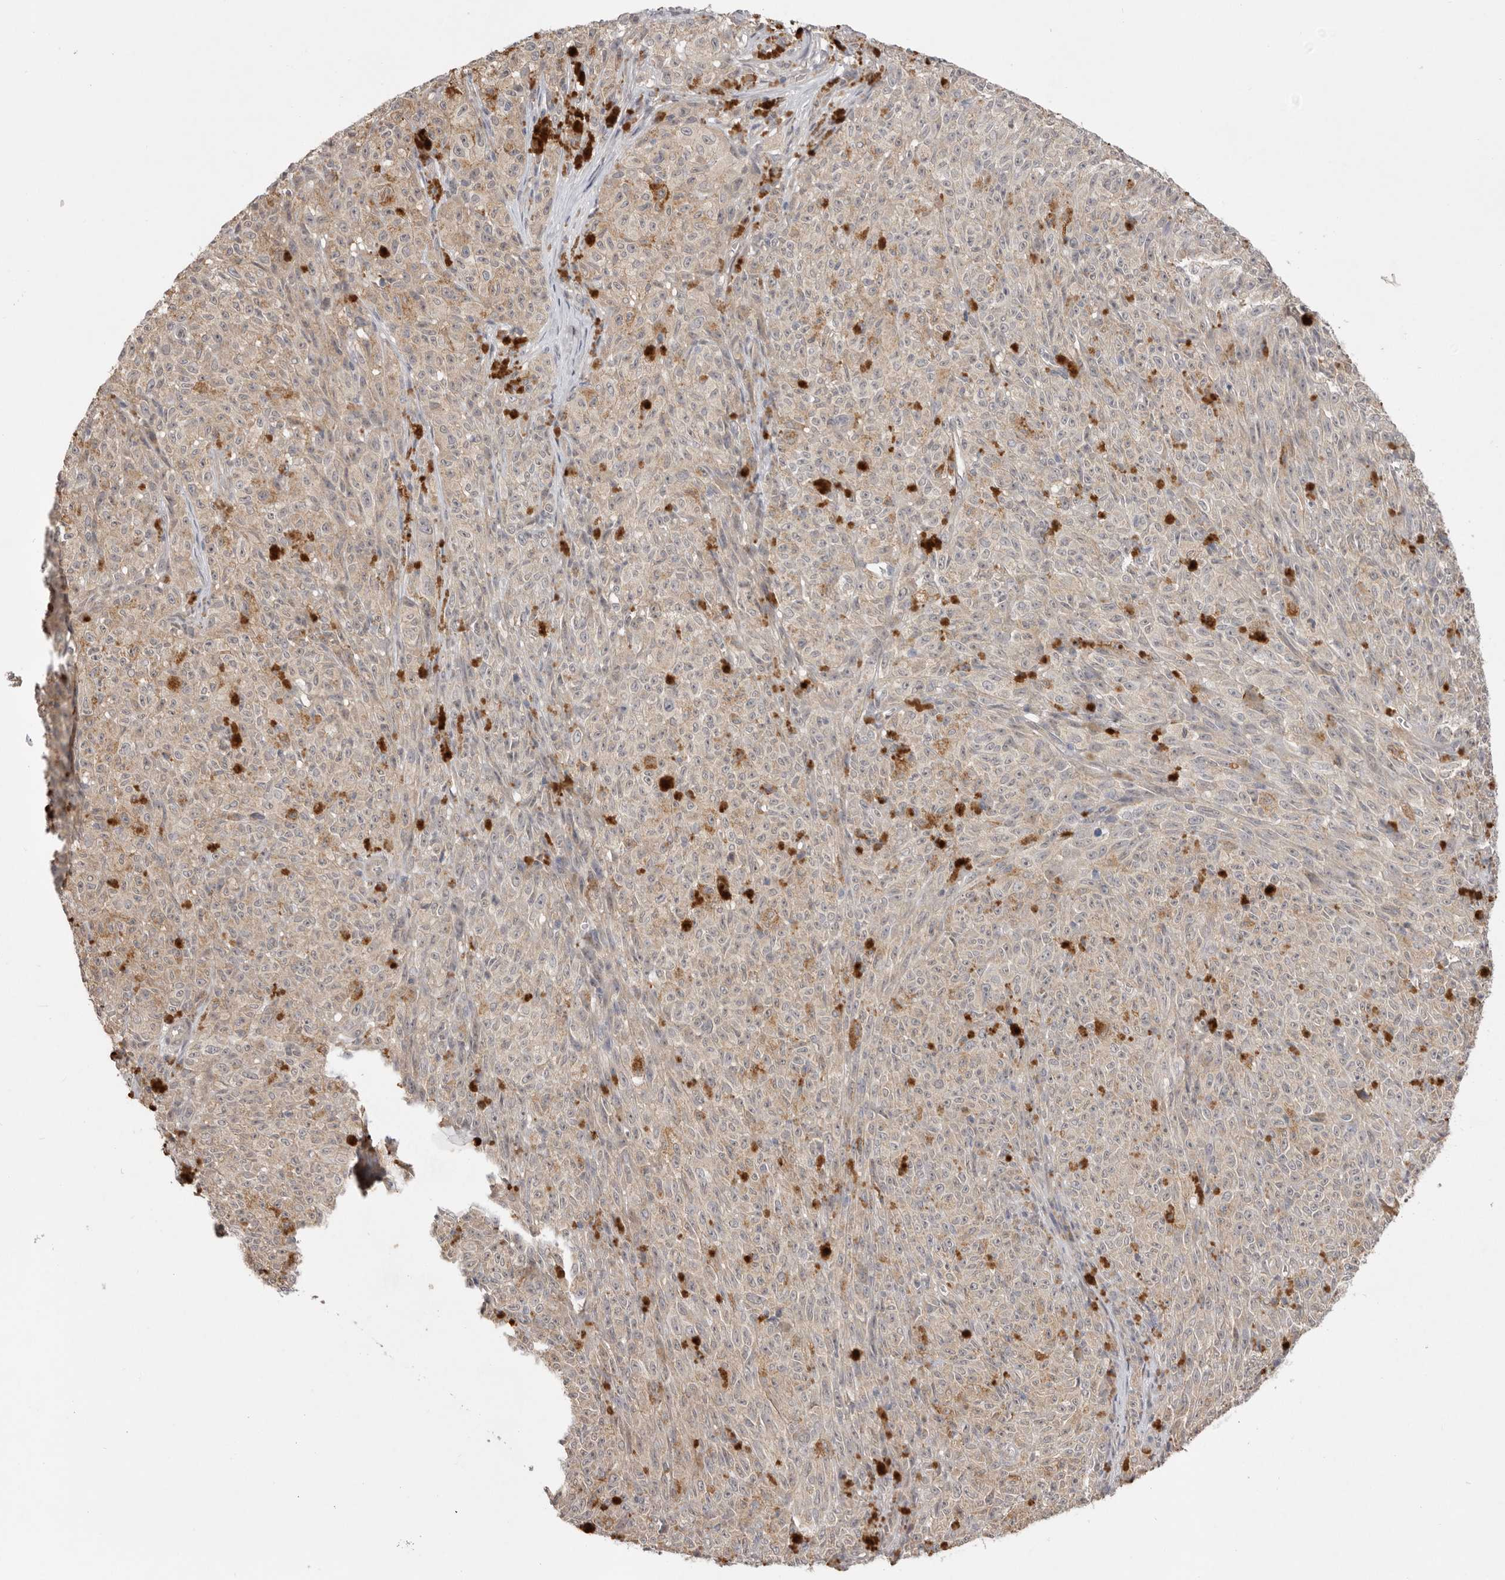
{"staining": {"intensity": "negative", "quantity": "none", "location": "none"}, "tissue": "melanoma", "cell_type": "Tumor cells", "image_type": "cancer", "snomed": [{"axis": "morphology", "description": "Malignant melanoma, NOS"}, {"axis": "topography", "description": "Skin"}], "caption": "DAB (3,3'-diaminobenzidine) immunohistochemical staining of human melanoma shows no significant staining in tumor cells.", "gene": "NSUN4", "patient": {"sex": "female", "age": 82}}